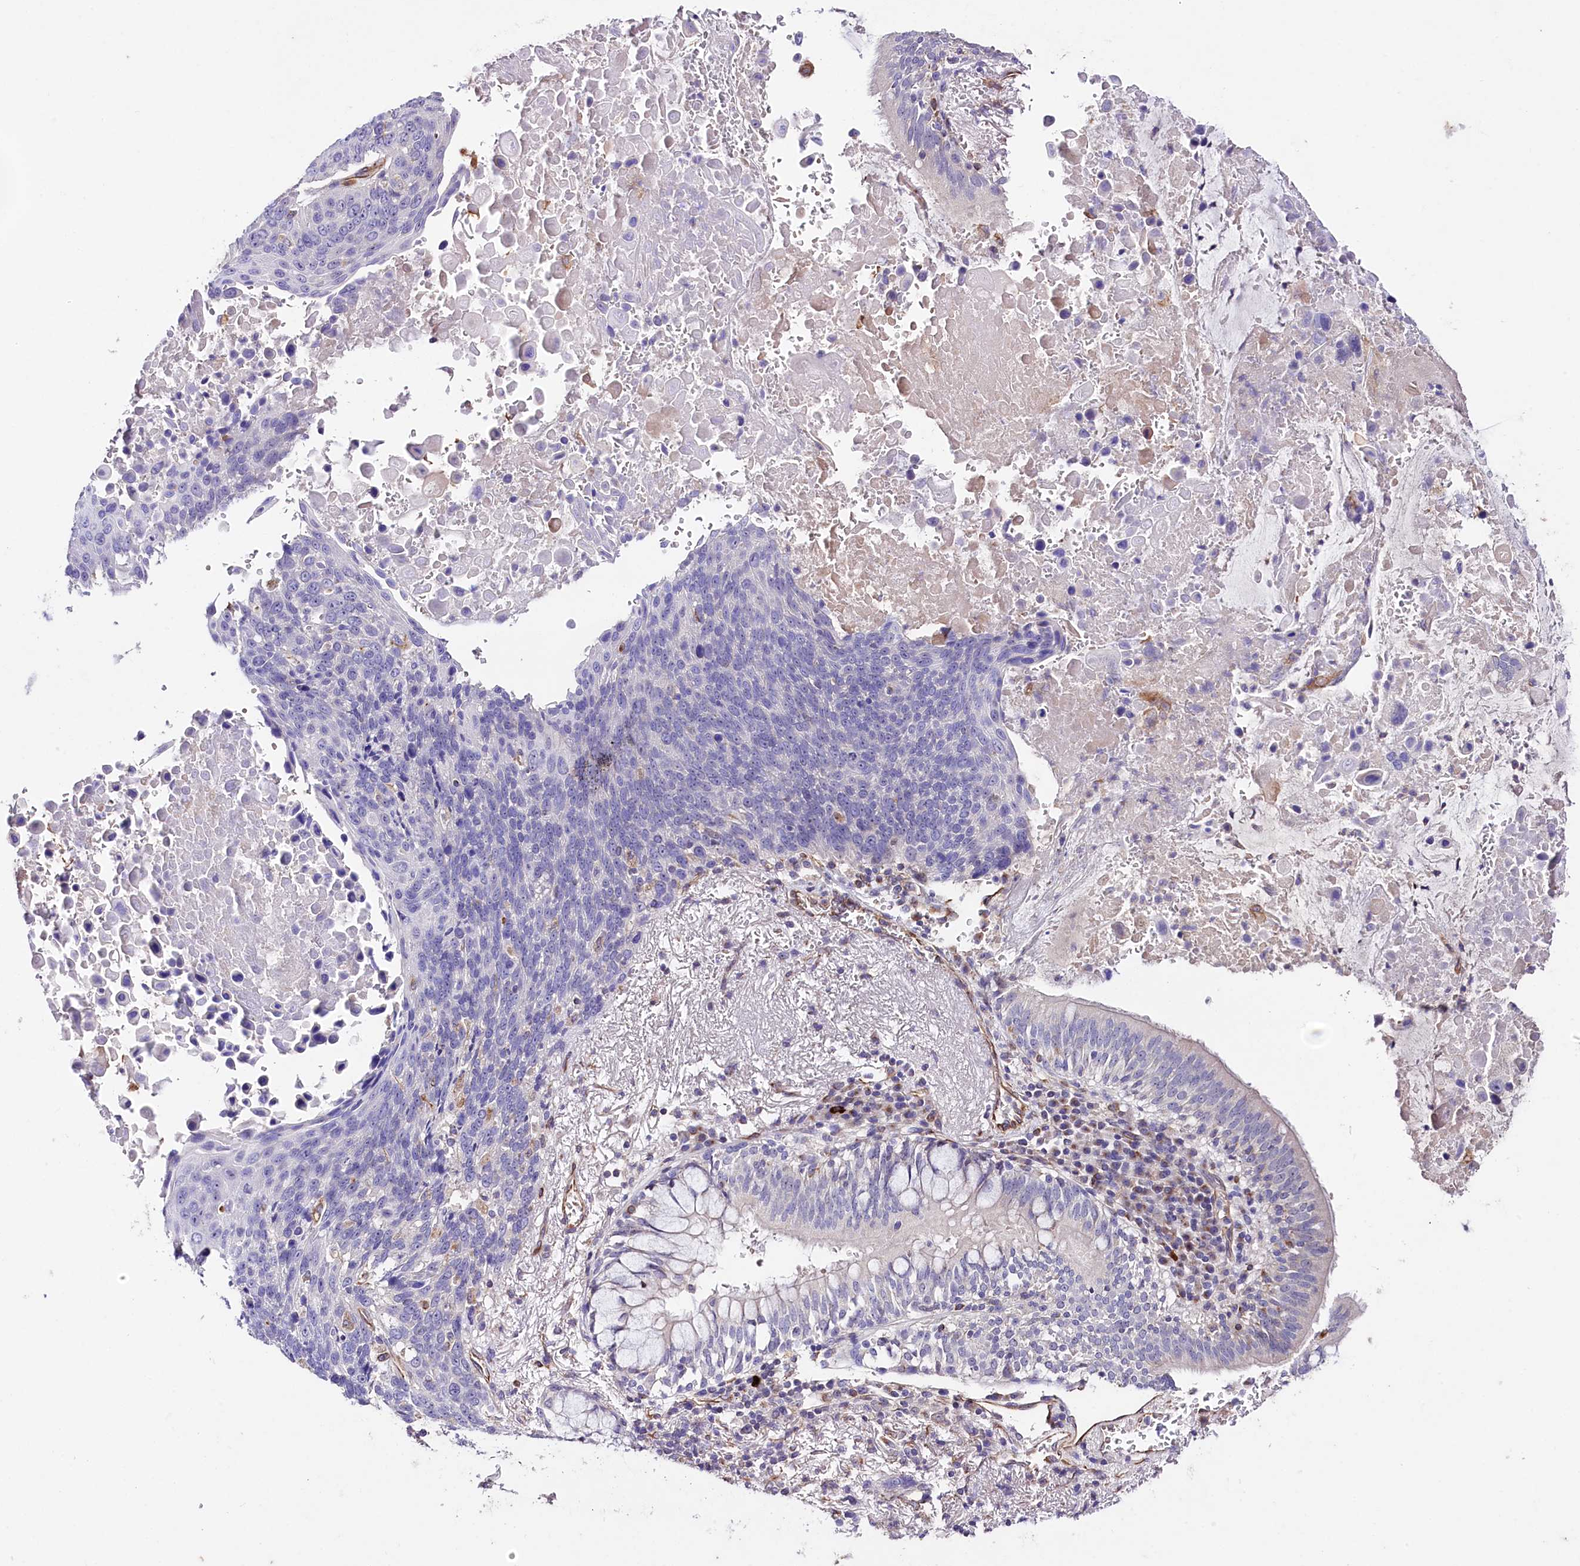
{"staining": {"intensity": "negative", "quantity": "none", "location": "none"}, "tissue": "lung cancer", "cell_type": "Tumor cells", "image_type": "cancer", "snomed": [{"axis": "morphology", "description": "Squamous cell carcinoma, NOS"}, {"axis": "topography", "description": "Lung"}], "caption": "Protein analysis of lung squamous cell carcinoma displays no significant positivity in tumor cells. (DAB (3,3'-diaminobenzidine) IHC, high magnification).", "gene": "SLC7A1", "patient": {"sex": "male", "age": 66}}